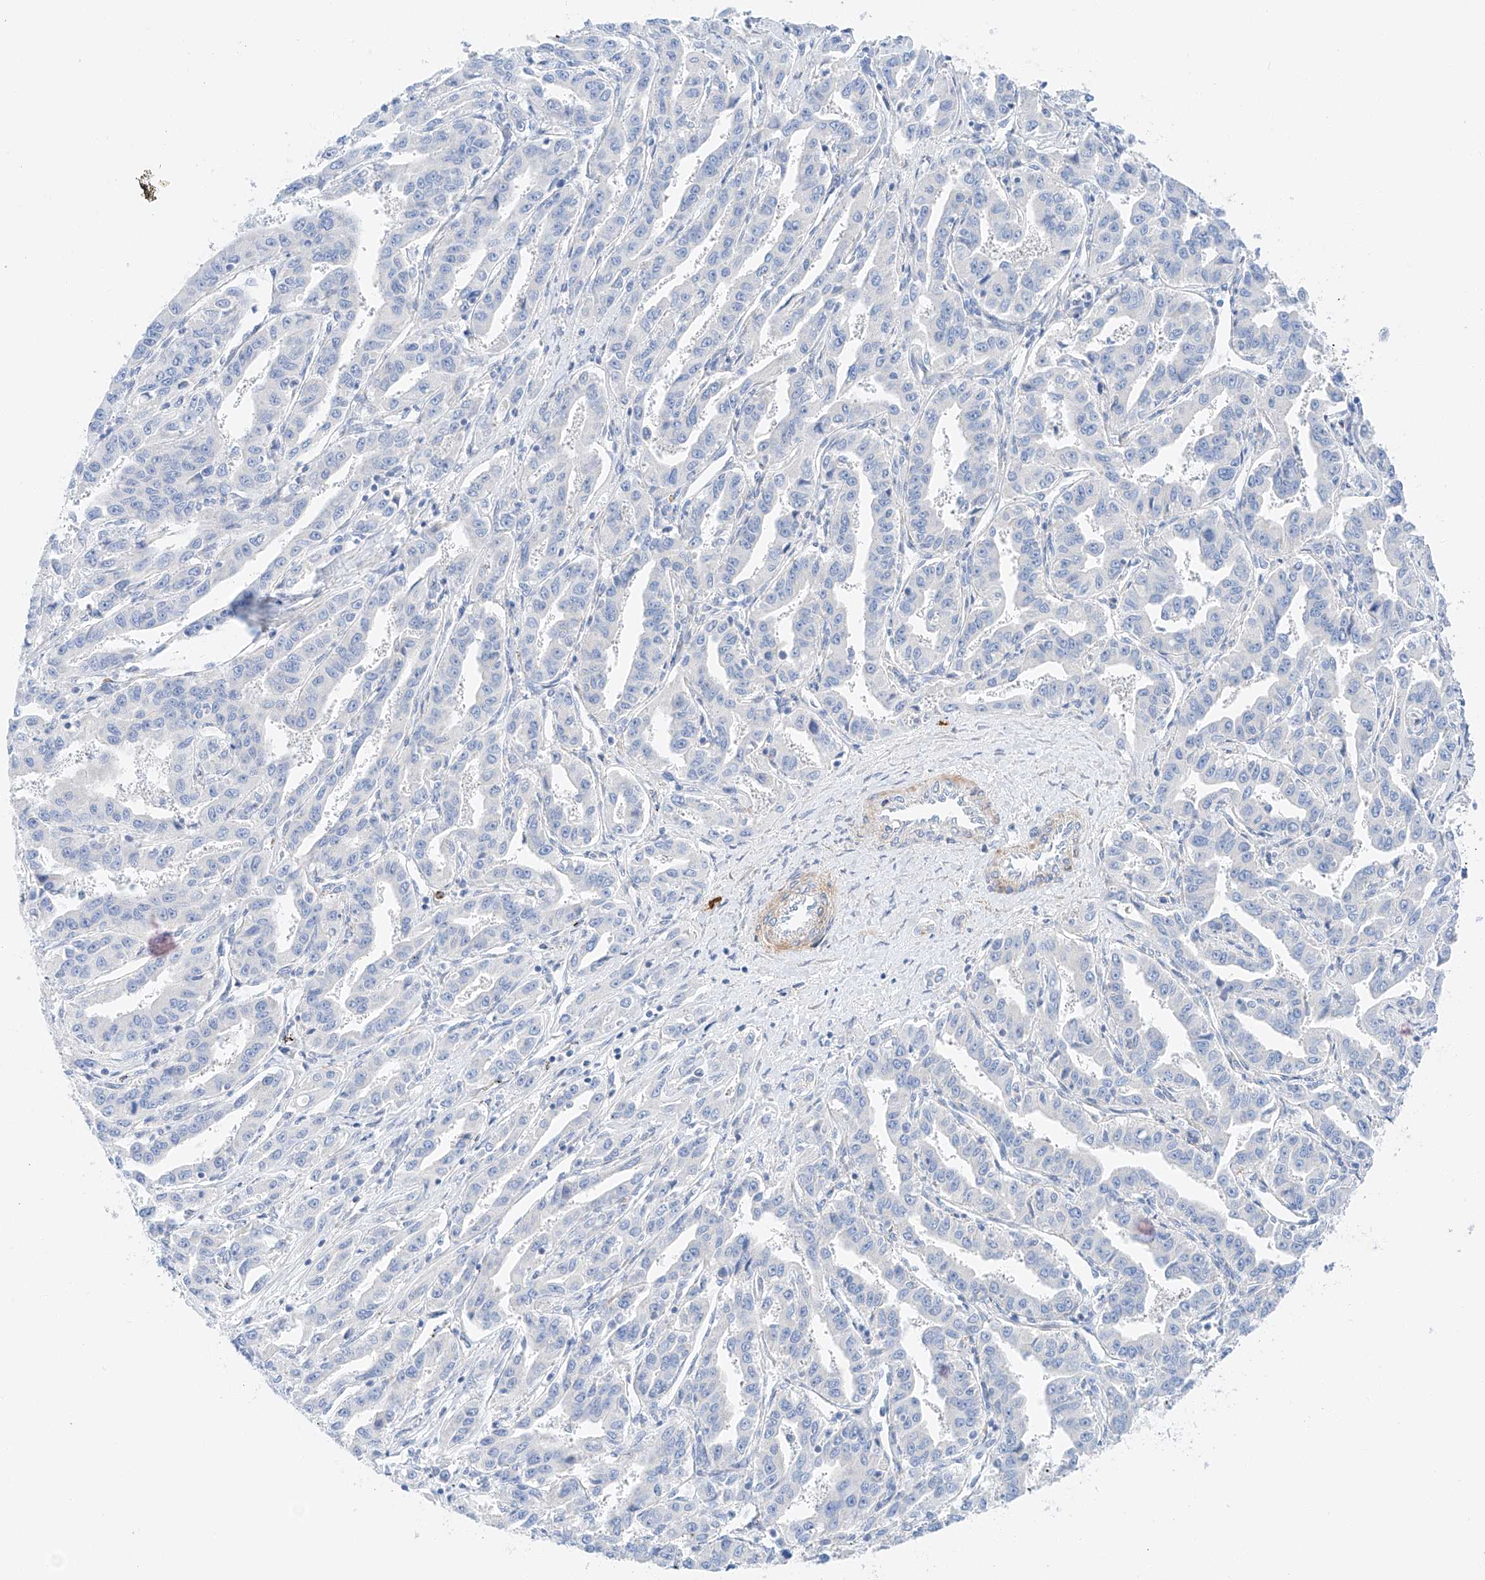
{"staining": {"intensity": "negative", "quantity": "none", "location": "none"}, "tissue": "liver cancer", "cell_type": "Tumor cells", "image_type": "cancer", "snomed": [{"axis": "morphology", "description": "Cholangiocarcinoma"}, {"axis": "topography", "description": "Liver"}], "caption": "Tumor cells are negative for protein expression in human liver cholangiocarcinoma.", "gene": "MINDY4", "patient": {"sex": "male", "age": 59}}